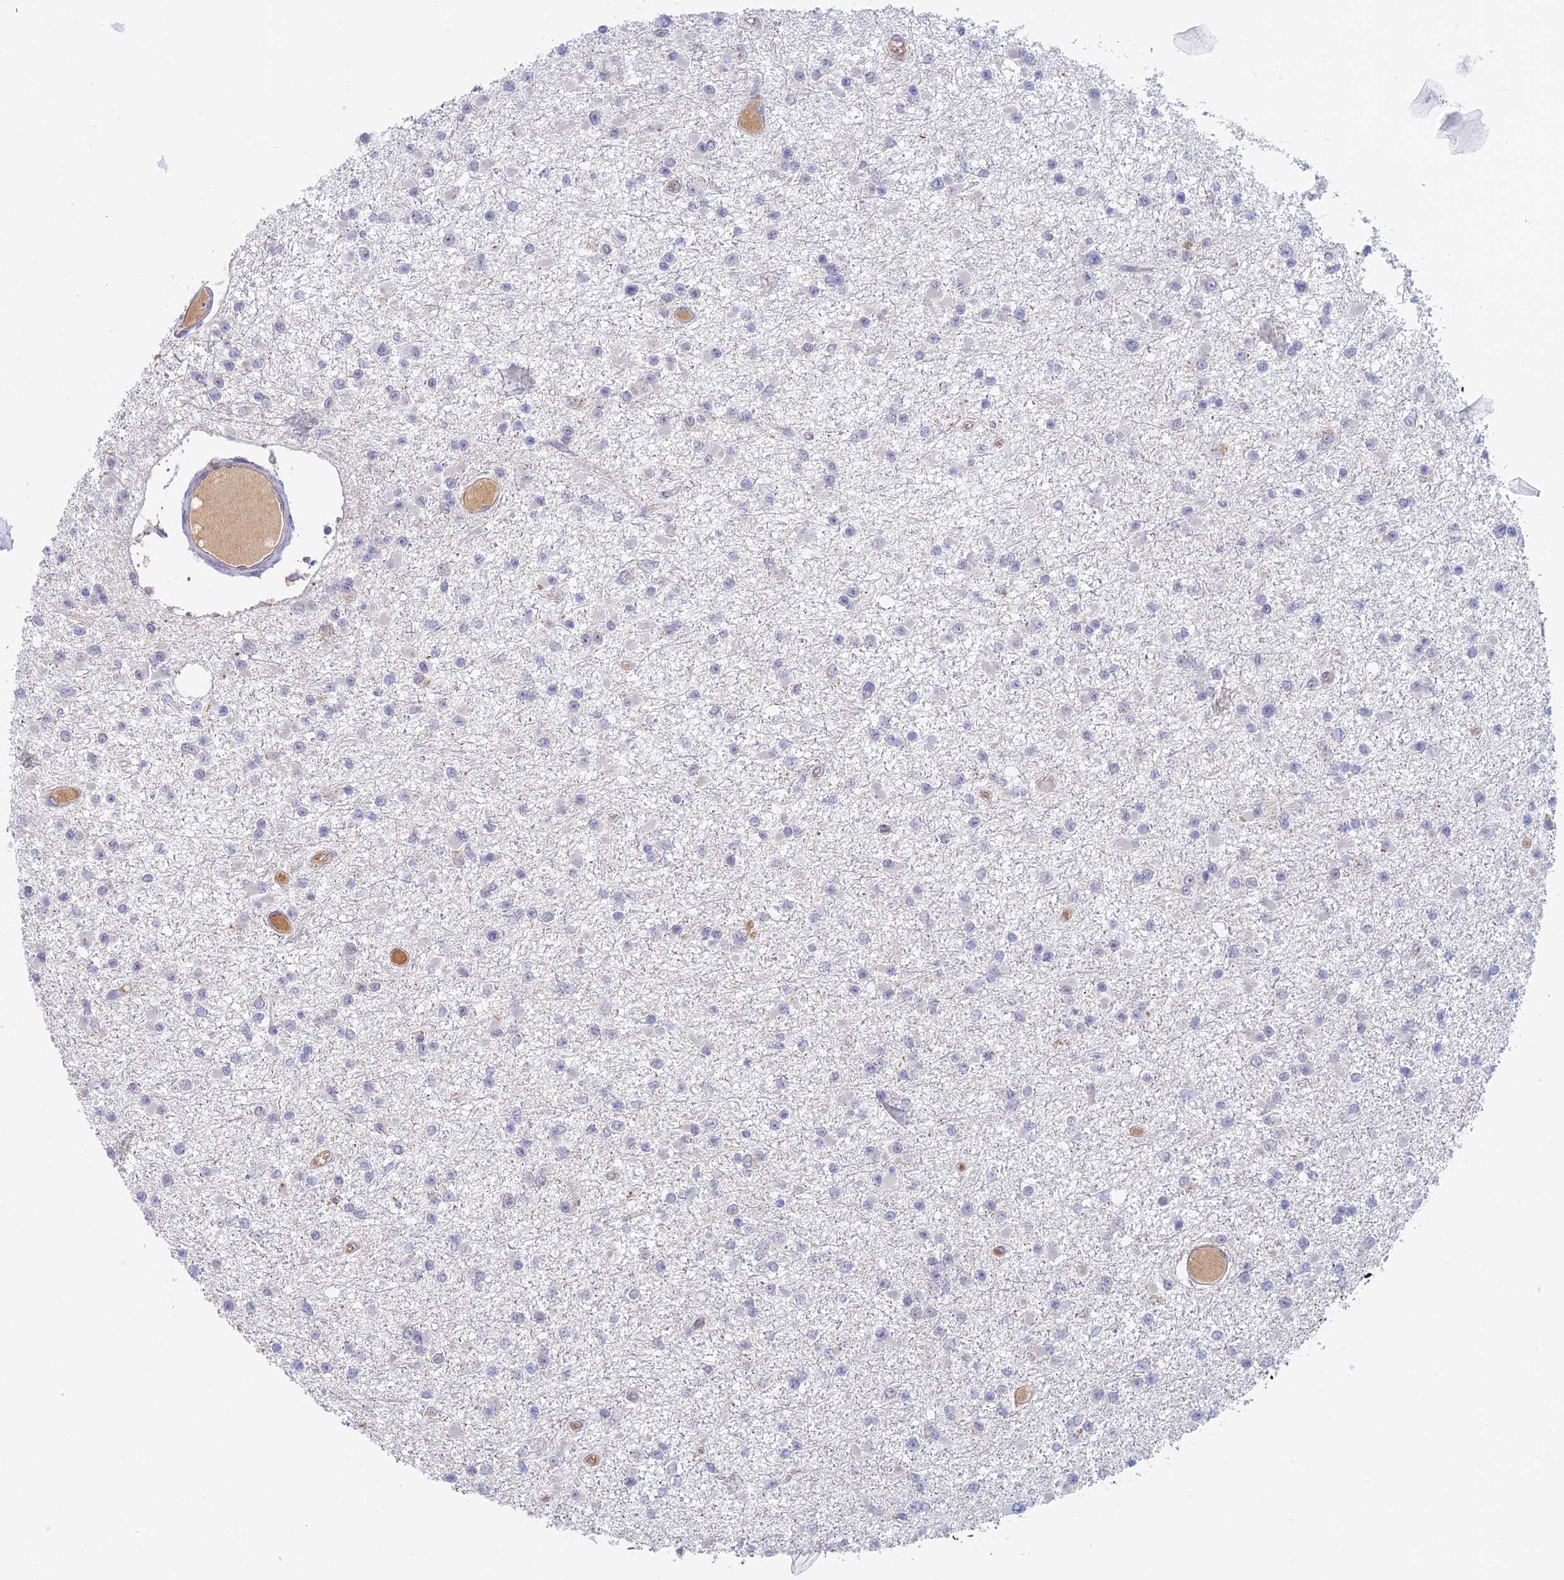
{"staining": {"intensity": "negative", "quantity": "none", "location": "none"}, "tissue": "glioma", "cell_type": "Tumor cells", "image_type": "cancer", "snomed": [{"axis": "morphology", "description": "Glioma, malignant, Low grade"}, {"axis": "topography", "description": "Brain"}], "caption": "Immunohistochemistry (IHC) of human malignant glioma (low-grade) reveals no positivity in tumor cells. The staining was performed using DAB to visualize the protein expression in brown, while the nuclei were stained in blue with hematoxylin (Magnification: 20x).", "gene": "ZUP1", "patient": {"sex": "female", "age": 22}}